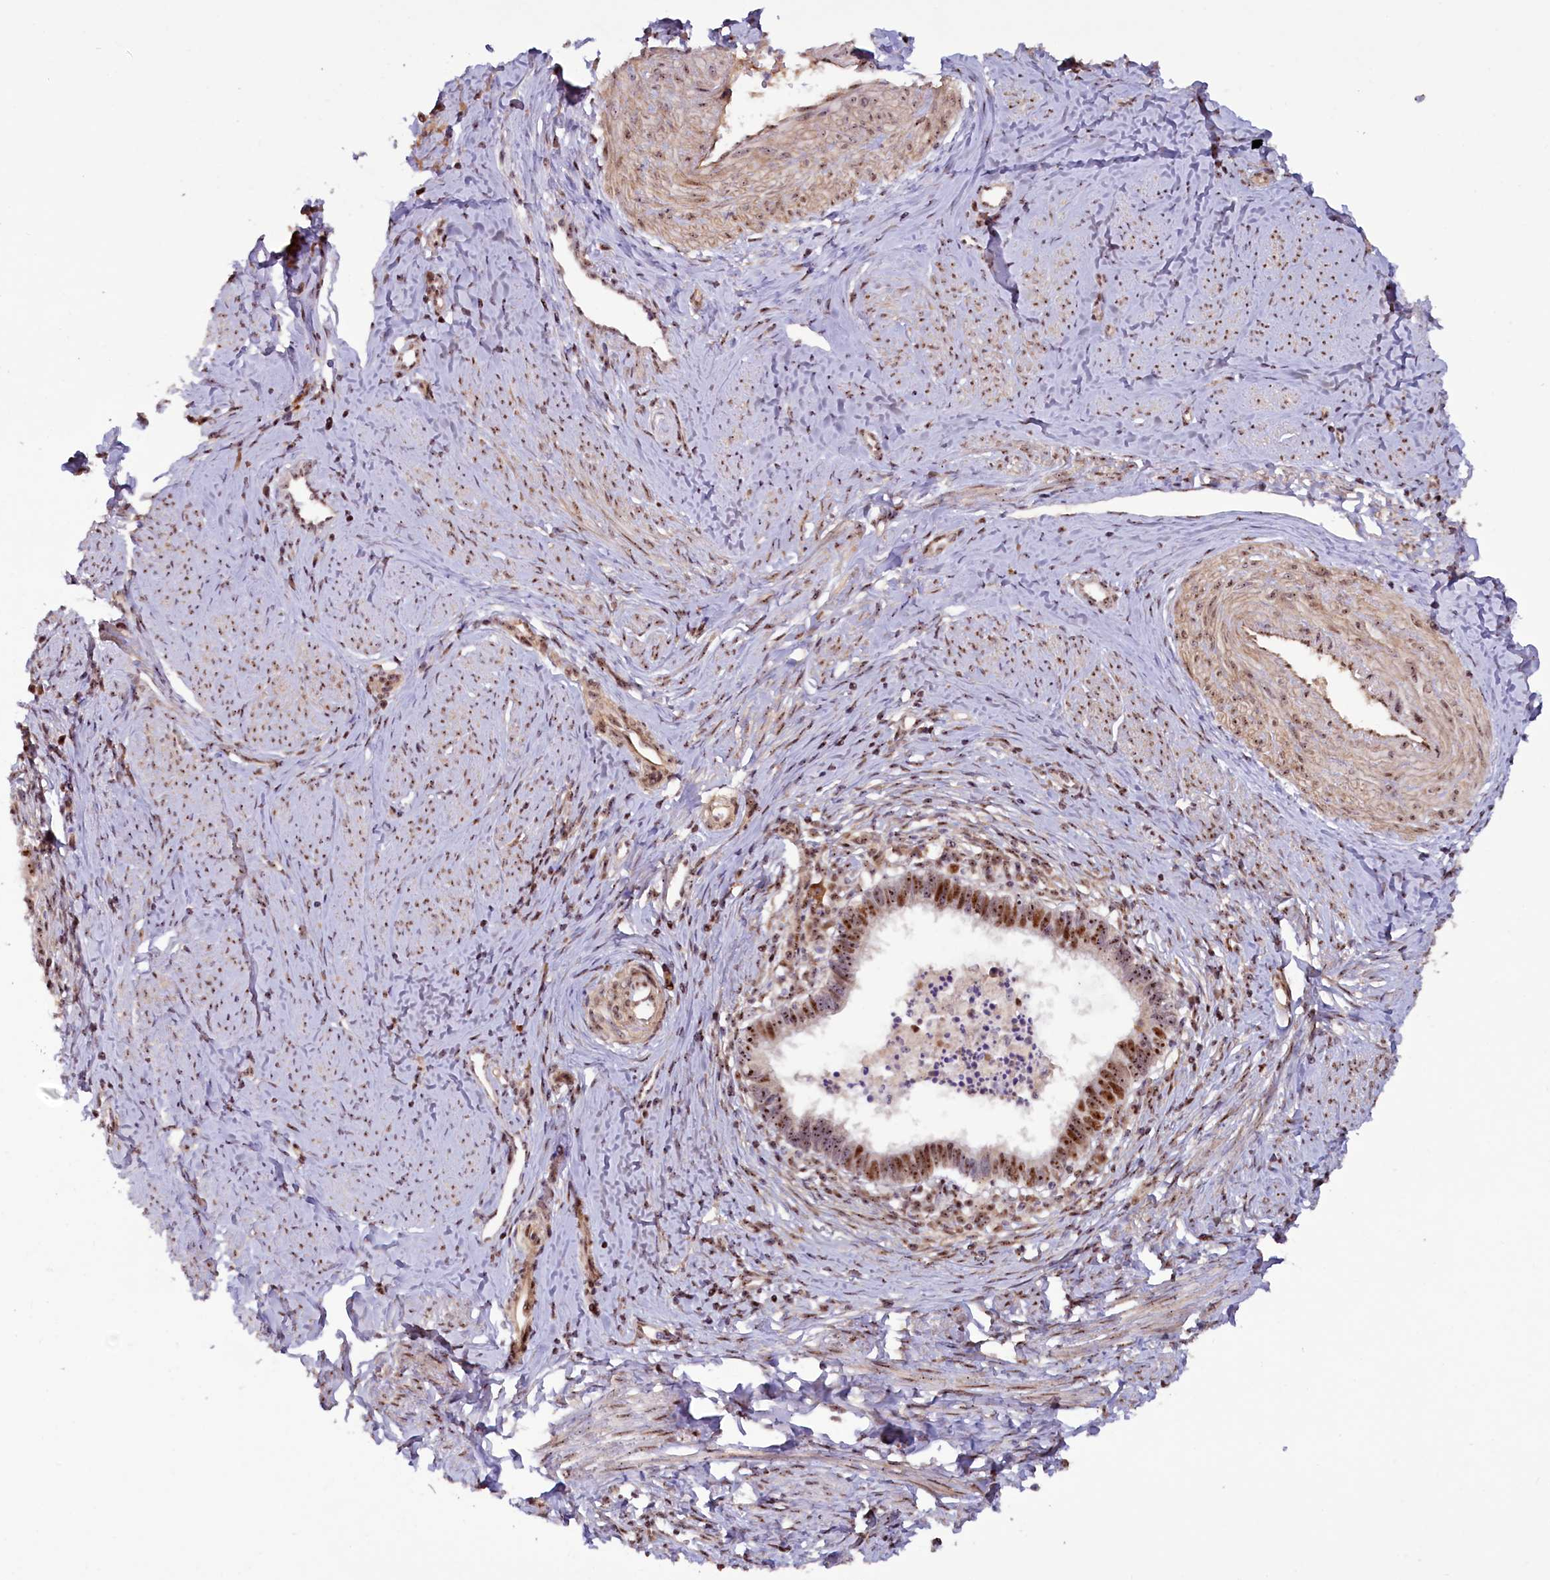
{"staining": {"intensity": "moderate", "quantity": ">75%", "location": "nuclear"}, "tissue": "cervical cancer", "cell_type": "Tumor cells", "image_type": "cancer", "snomed": [{"axis": "morphology", "description": "Adenocarcinoma, NOS"}, {"axis": "topography", "description": "Cervix"}], "caption": "Immunohistochemical staining of cervical cancer reveals medium levels of moderate nuclear protein staining in approximately >75% of tumor cells.", "gene": "TCOF1", "patient": {"sex": "female", "age": 36}}